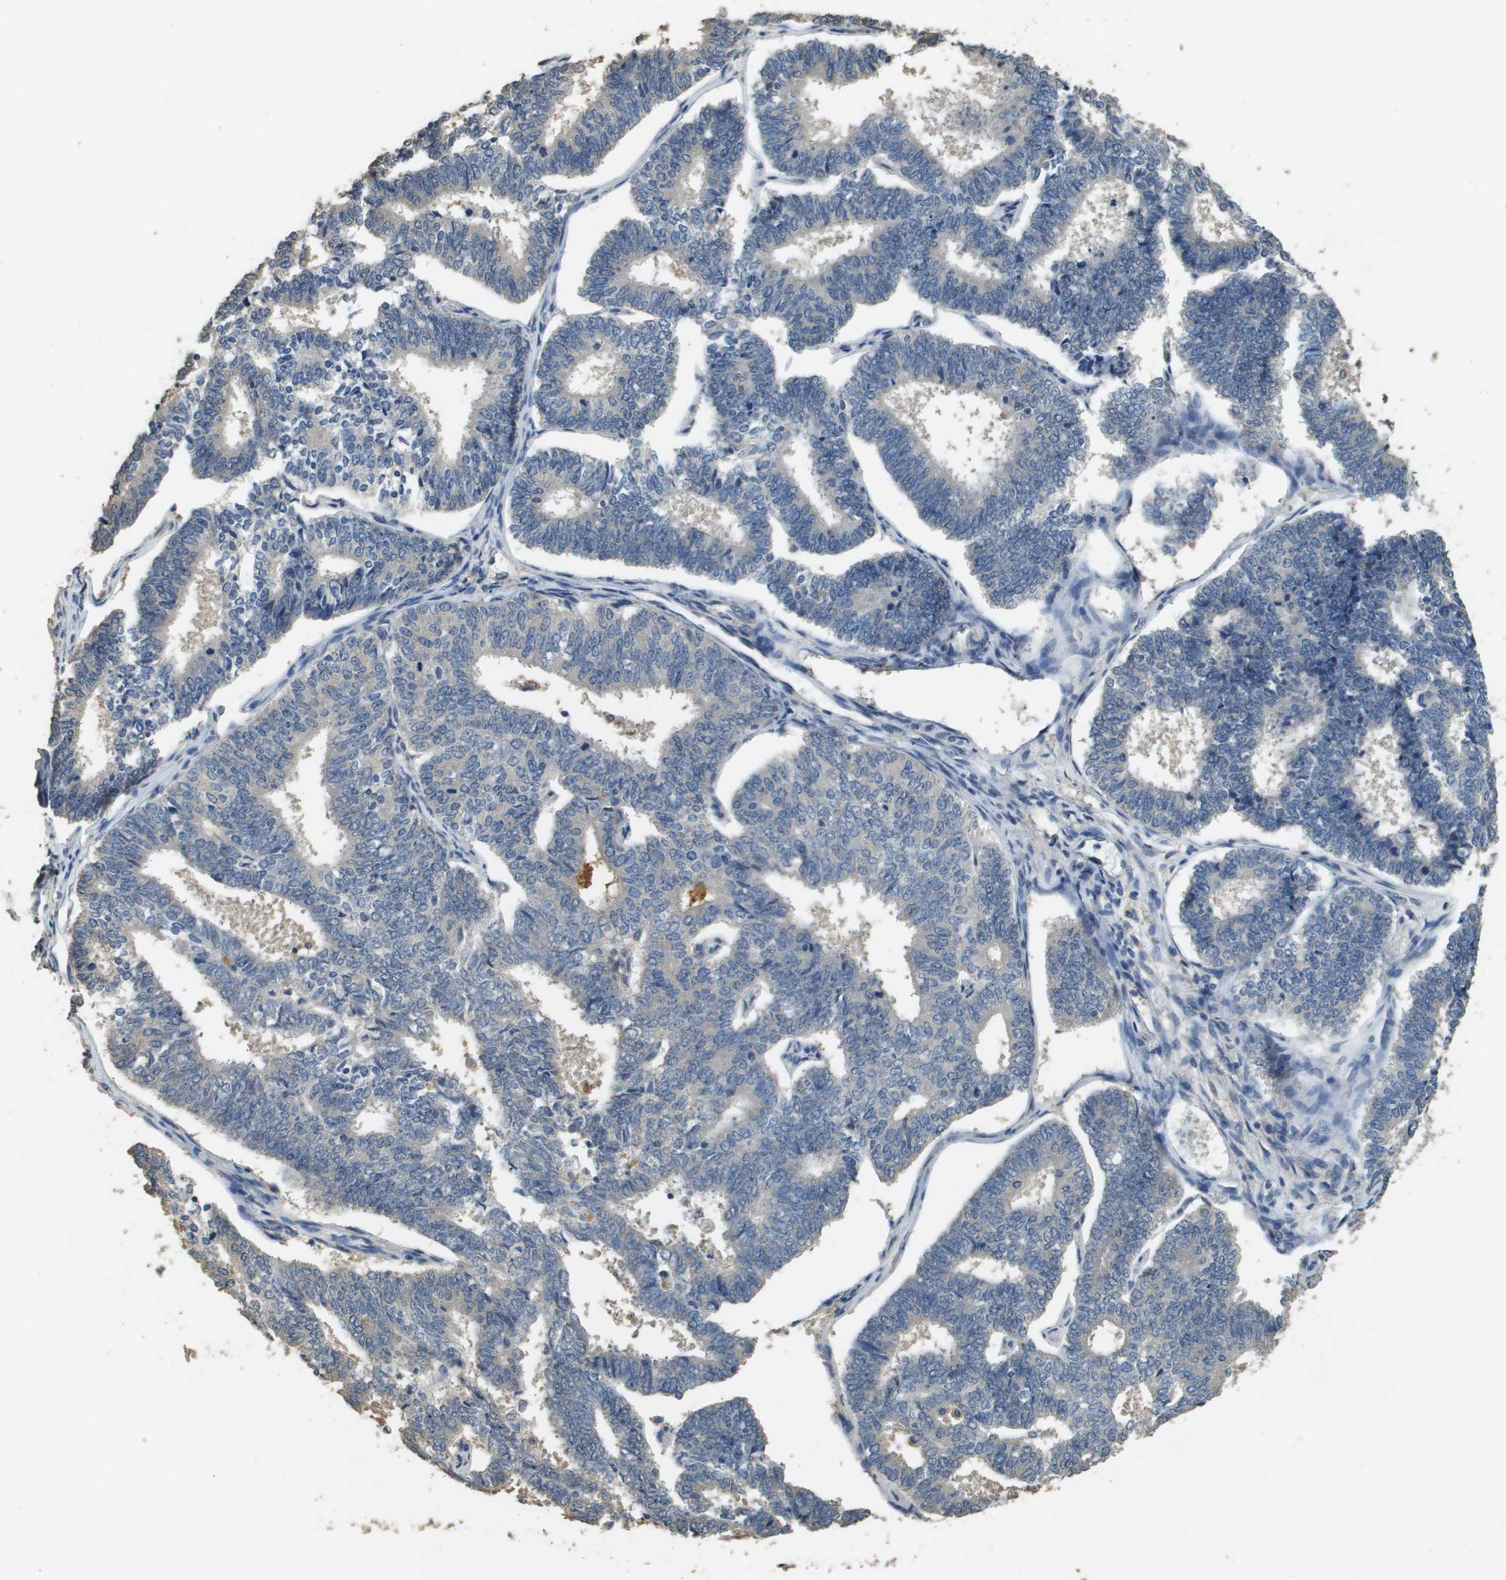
{"staining": {"intensity": "negative", "quantity": "none", "location": "none"}, "tissue": "endometrial cancer", "cell_type": "Tumor cells", "image_type": "cancer", "snomed": [{"axis": "morphology", "description": "Adenocarcinoma, NOS"}, {"axis": "topography", "description": "Endometrium"}], "caption": "Tumor cells show no significant protein positivity in endometrial adenocarcinoma.", "gene": "RAB6B", "patient": {"sex": "female", "age": 70}}